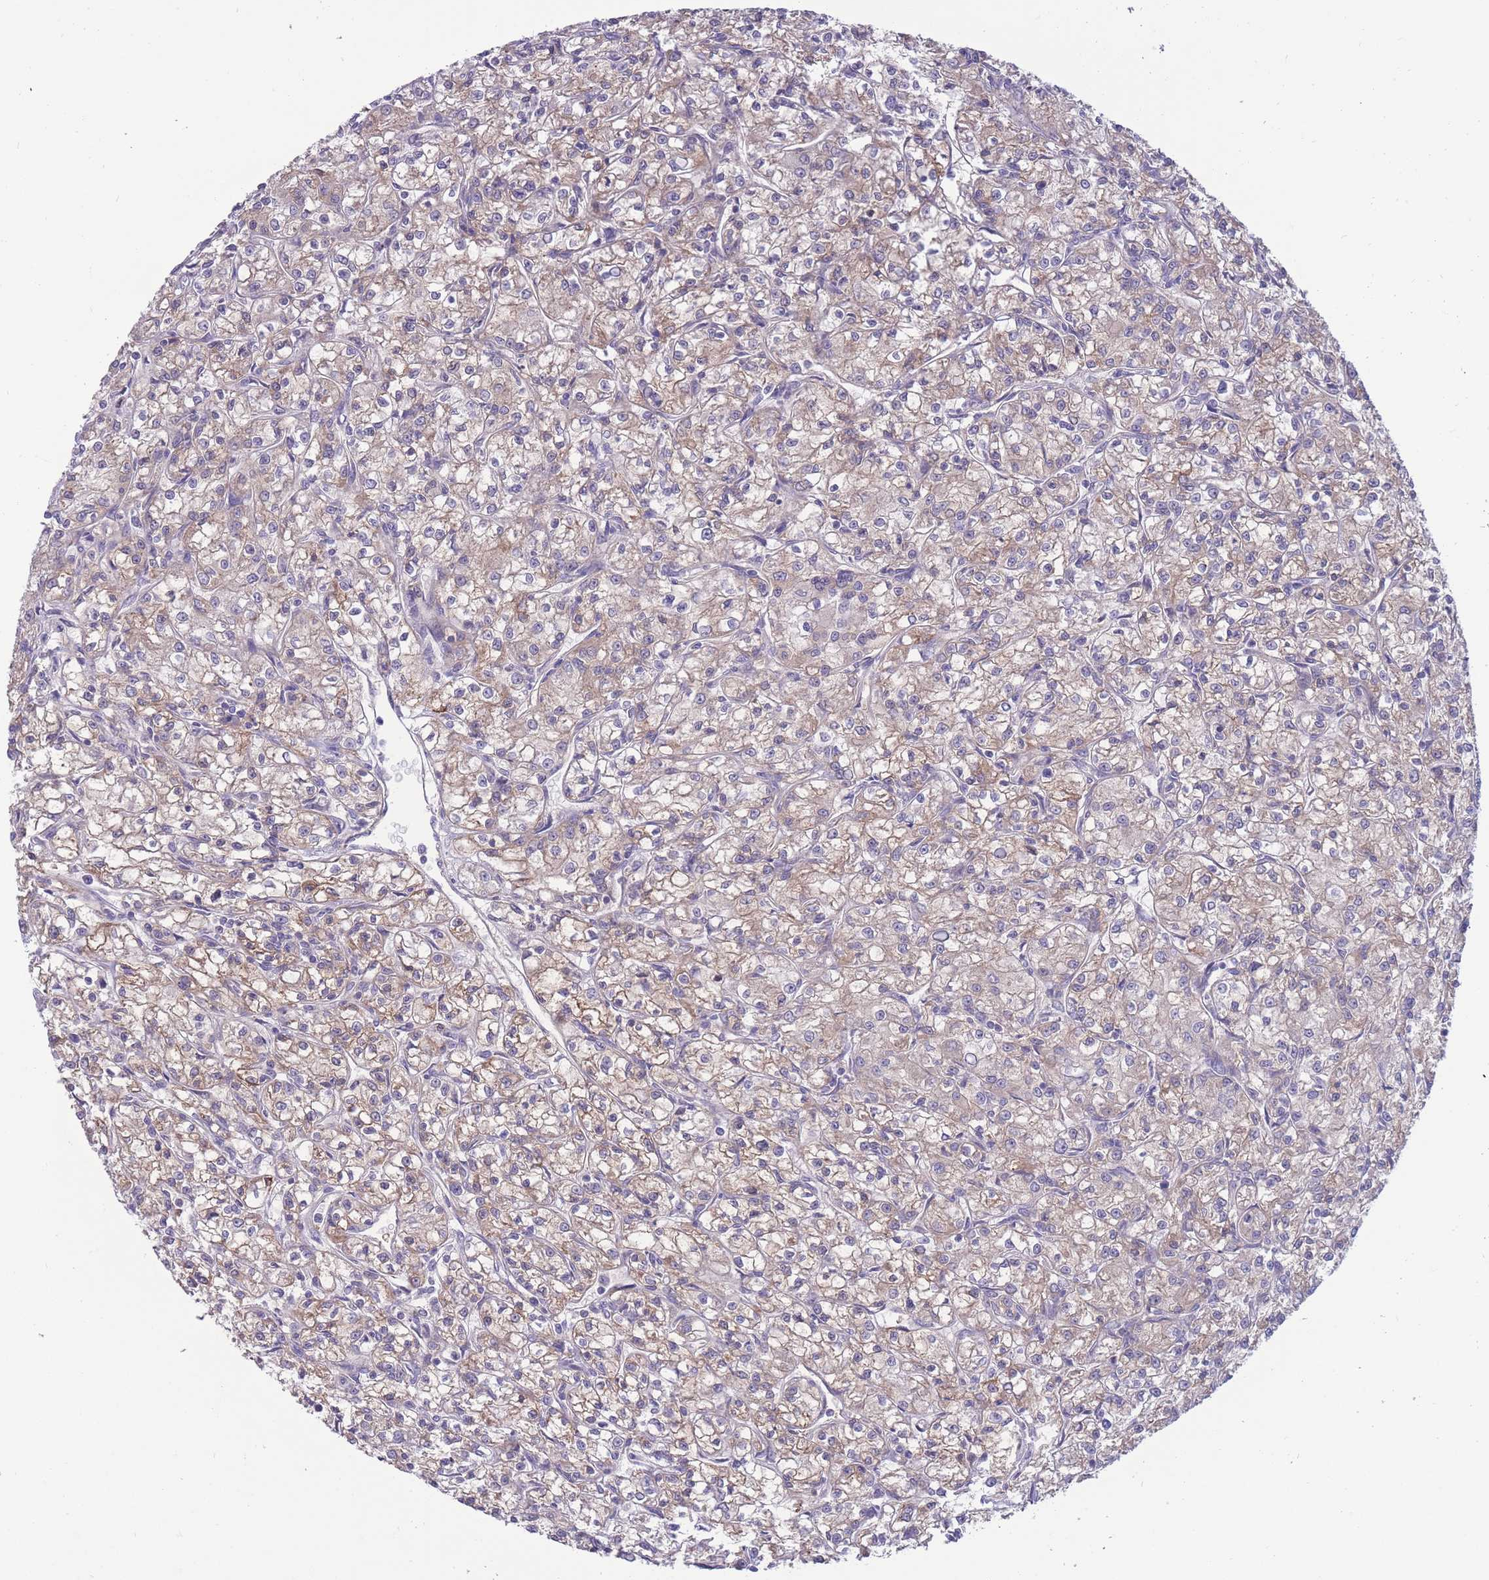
{"staining": {"intensity": "weak", "quantity": "25%-75%", "location": "cytoplasmic/membranous"}, "tissue": "renal cancer", "cell_type": "Tumor cells", "image_type": "cancer", "snomed": [{"axis": "morphology", "description": "Adenocarcinoma, NOS"}, {"axis": "topography", "description": "Kidney"}], "caption": "Approximately 25%-75% of tumor cells in human renal adenocarcinoma reveal weak cytoplasmic/membranous protein expression as visualized by brown immunohistochemical staining.", "gene": "RGS11", "patient": {"sex": "female", "age": 59}}